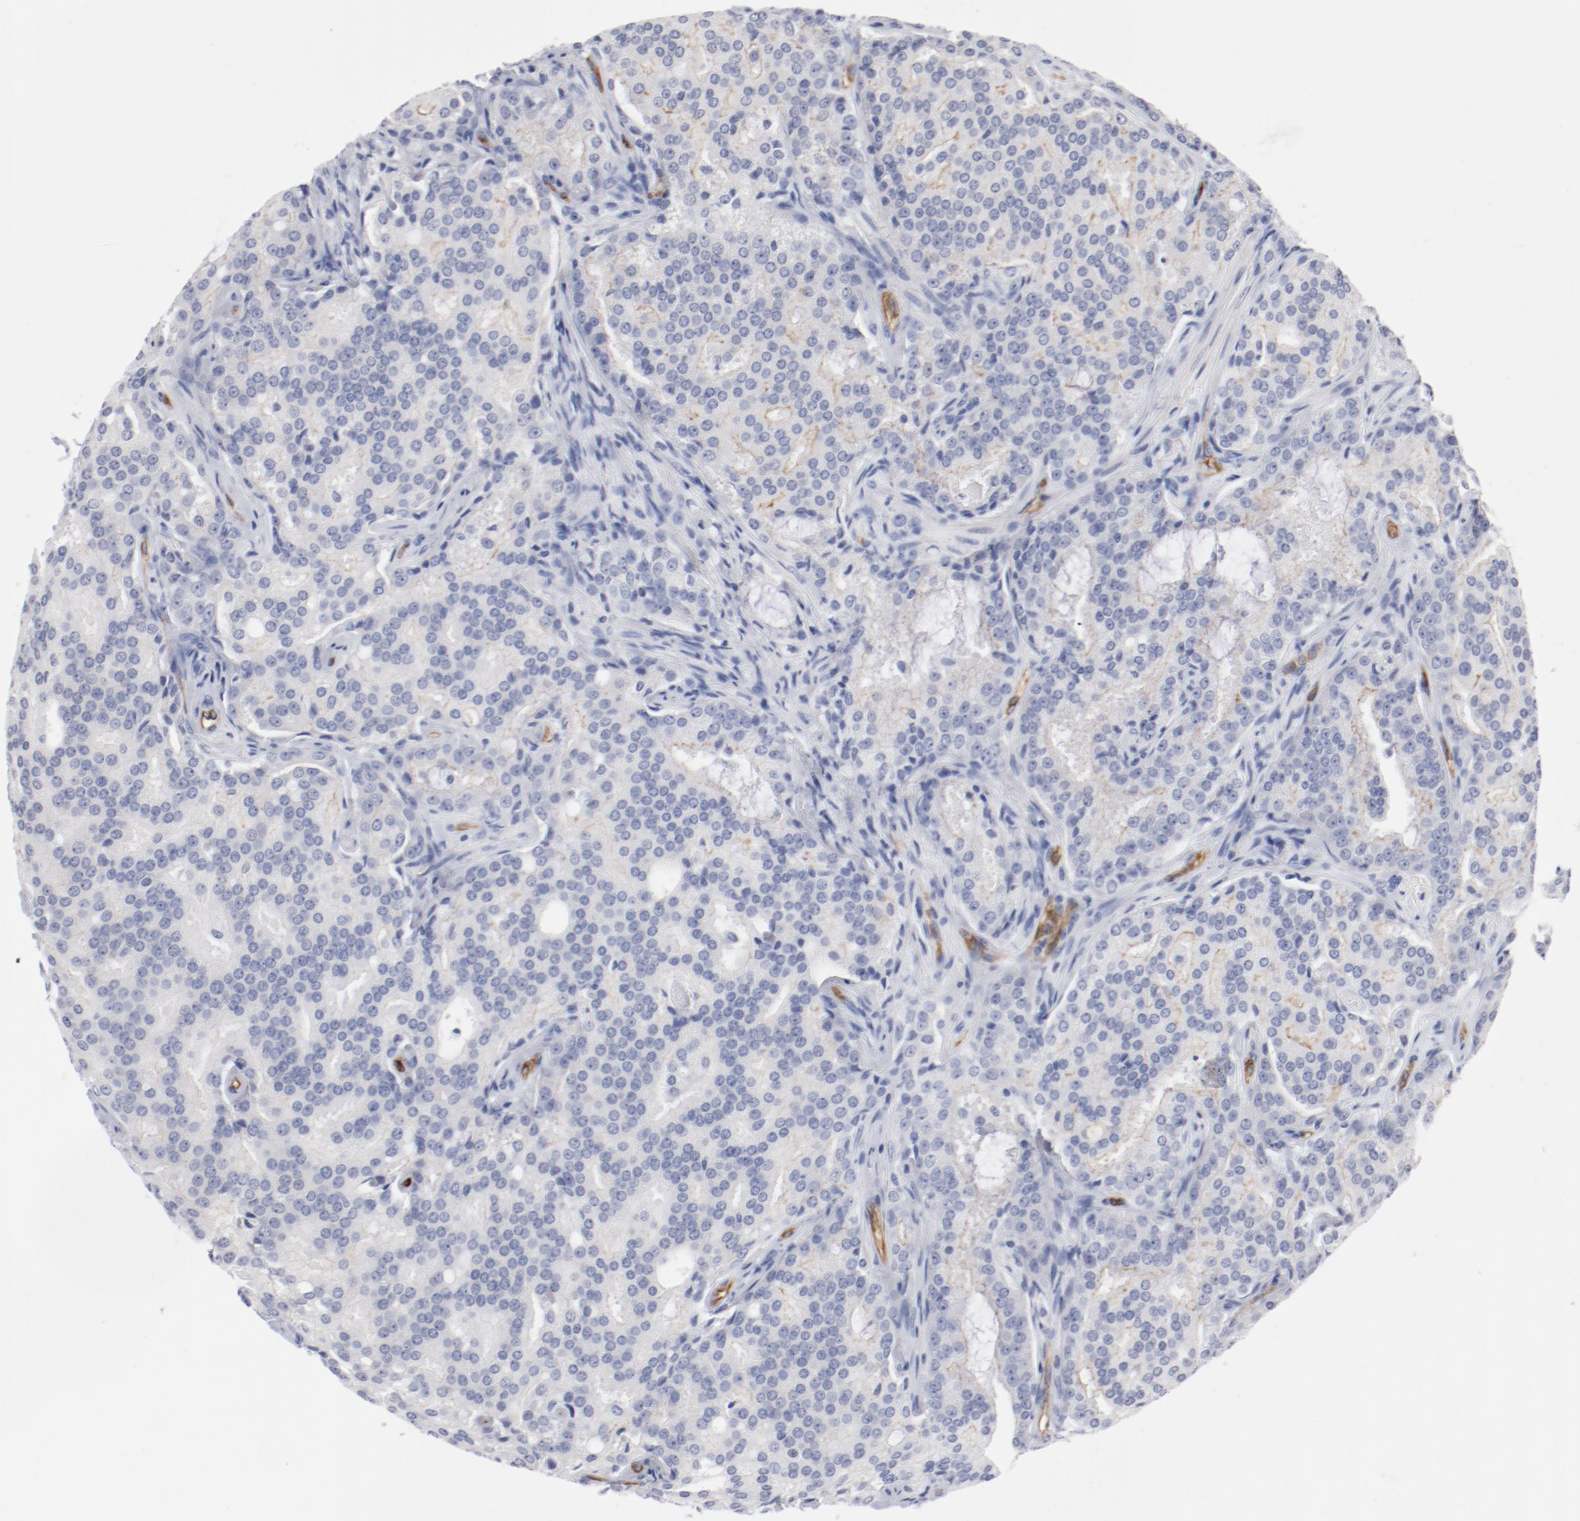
{"staining": {"intensity": "weak", "quantity": "<25%", "location": "cytoplasmic/membranous"}, "tissue": "prostate cancer", "cell_type": "Tumor cells", "image_type": "cancer", "snomed": [{"axis": "morphology", "description": "Adenocarcinoma, High grade"}, {"axis": "topography", "description": "Prostate"}], "caption": "Immunohistochemistry of prostate high-grade adenocarcinoma shows no positivity in tumor cells.", "gene": "SHANK3", "patient": {"sex": "male", "age": 72}}